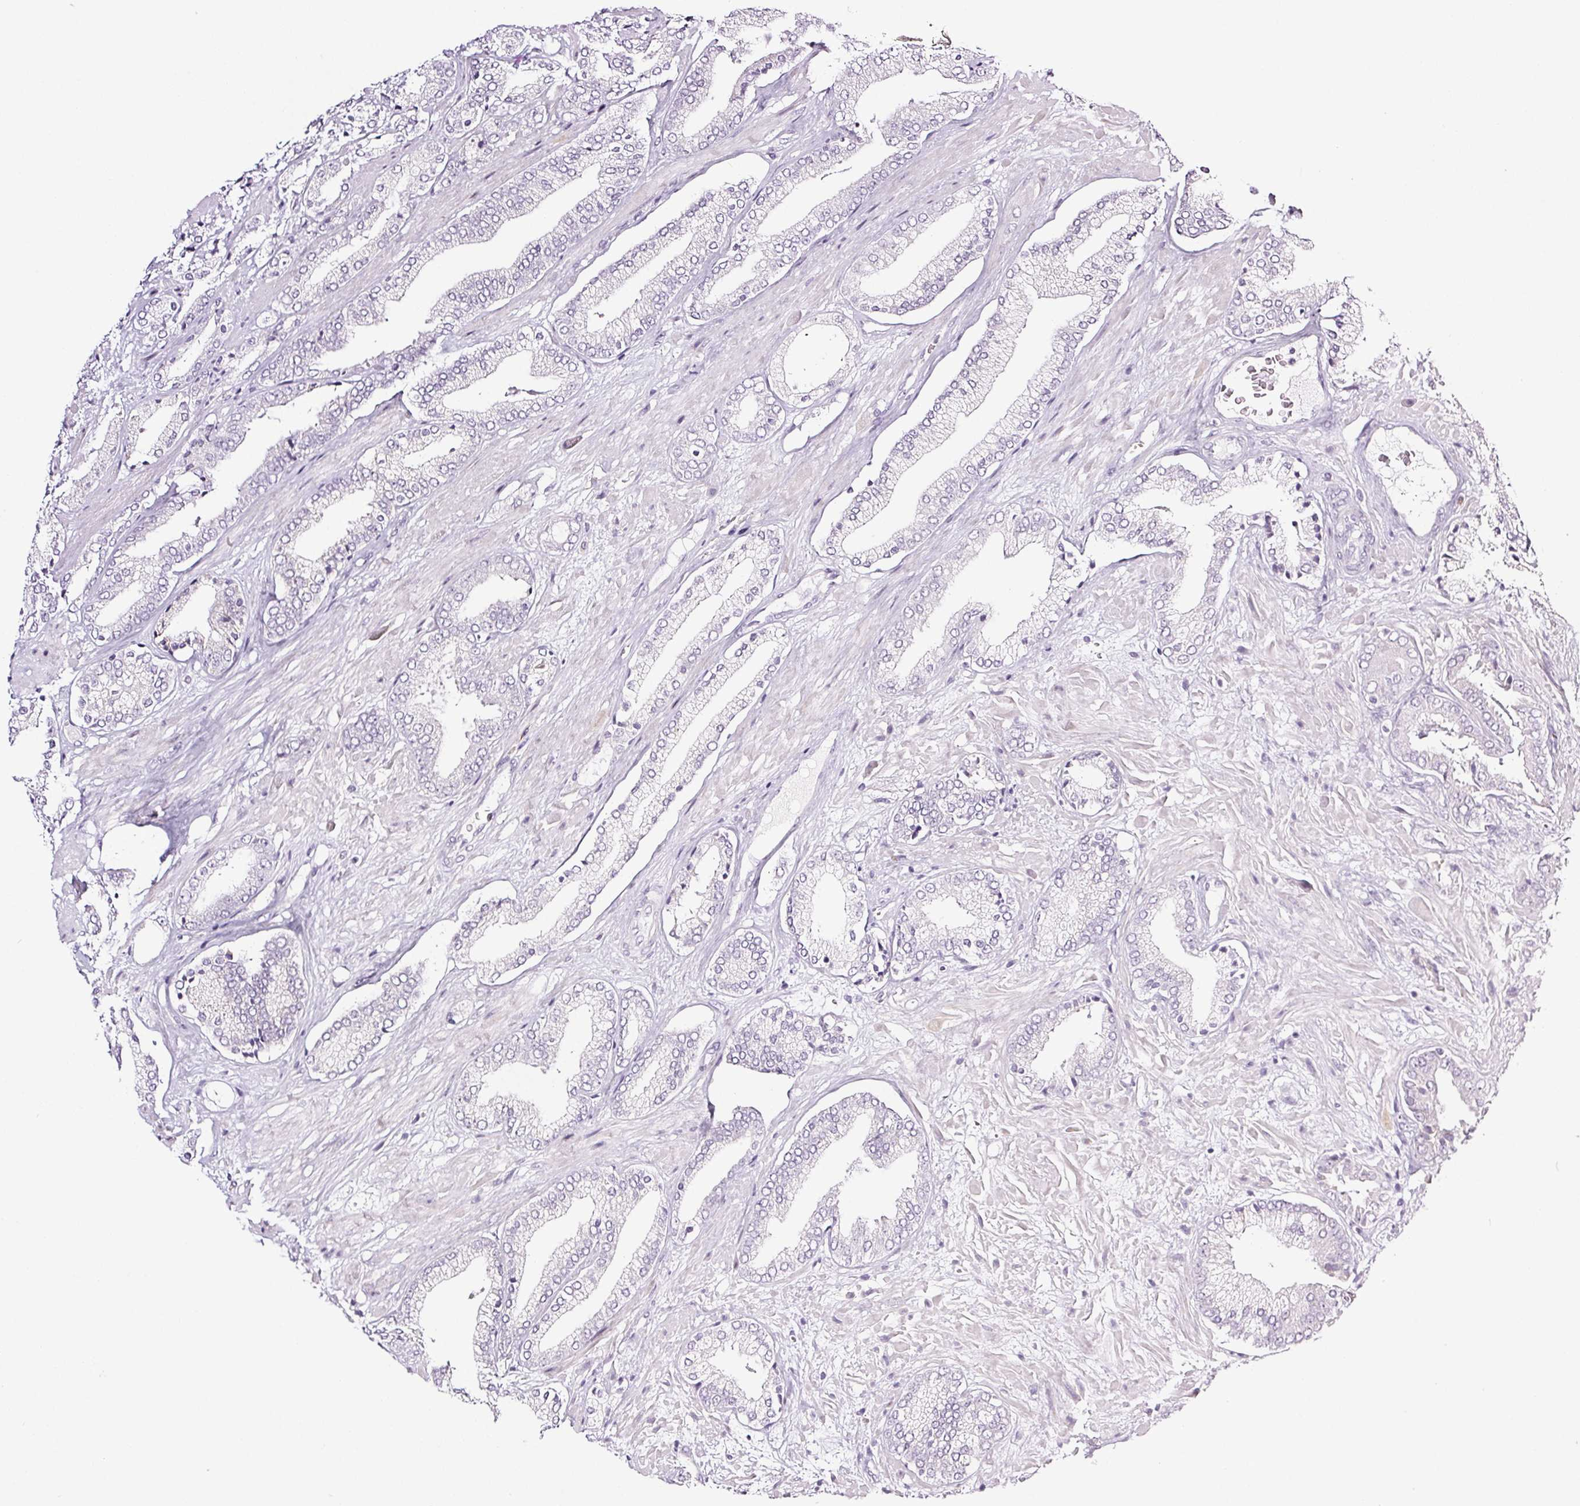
{"staining": {"intensity": "negative", "quantity": "none", "location": "none"}, "tissue": "prostate cancer", "cell_type": "Tumor cells", "image_type": "cancer", "snomed": [{"axis": "morphology", "description": "Adenocarcinoma, High grade"}, {"axis": "topography", "description": "Prostate"}], "caption": "Tumor cells show no significant protein positivity in prostate cancer.", "gene": "COL7A1", "patient": {"sex": "male", "age": 56}}